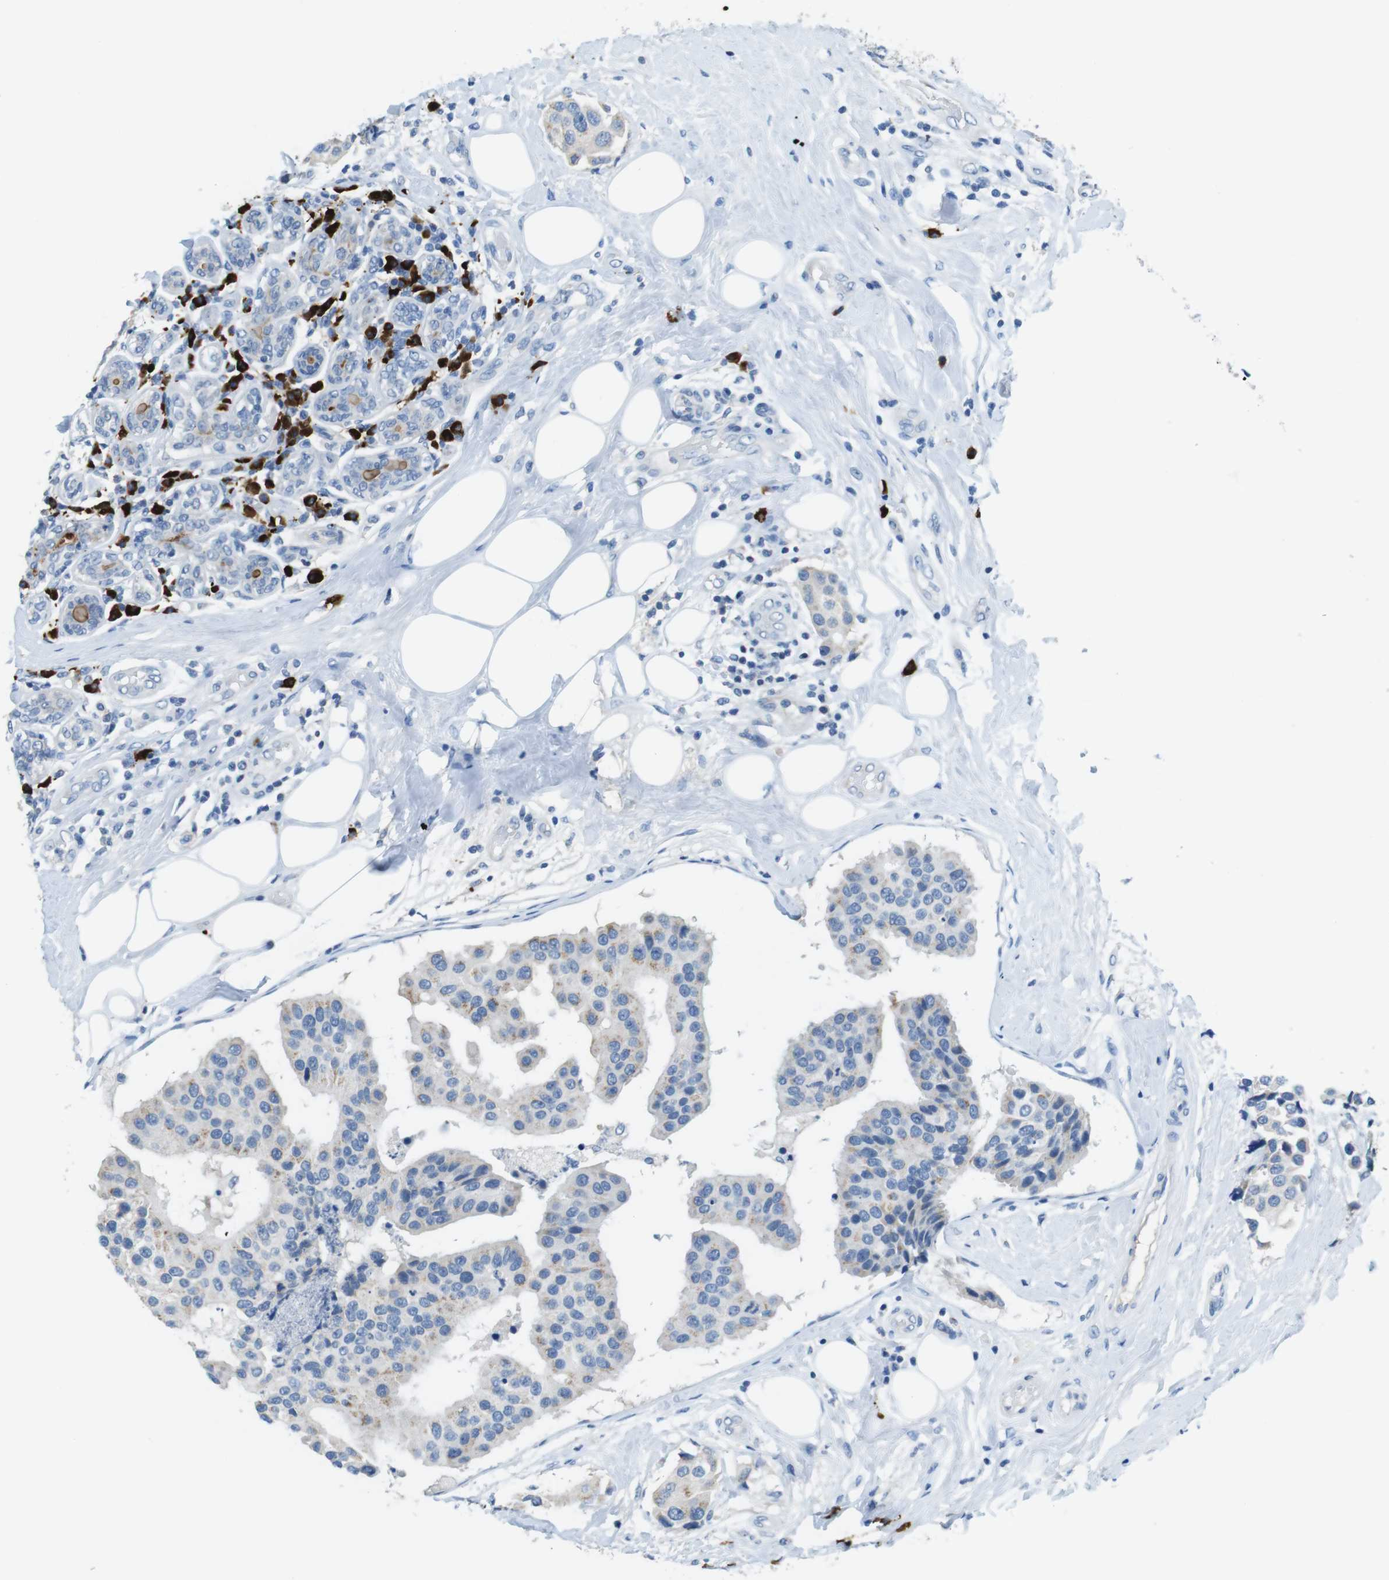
{"staining": {"intensity": "weak", "quantity": "25%-75%", "location": "cytoplasmic/membranous"}, "tissue": "breast cancer", "cell_type": "Tumor cells", "image_type": "cancer", "snomed": [{"axis": "morphology", "description": "Normal tissue, NOS"}, {"axis": "morphology", "description": "Duct carcinoma"}, {"axis": "topography", "description": "Breast"}], "caption": "Human invasive ductal carcinoma (breast) stained with a brown dye reveals weak cytoplasmic/membranous positive positivity in about 25%-75% of tumor cells.", "gene": "SLC35A3", "patient": {"sex": "female", "age": 39}}